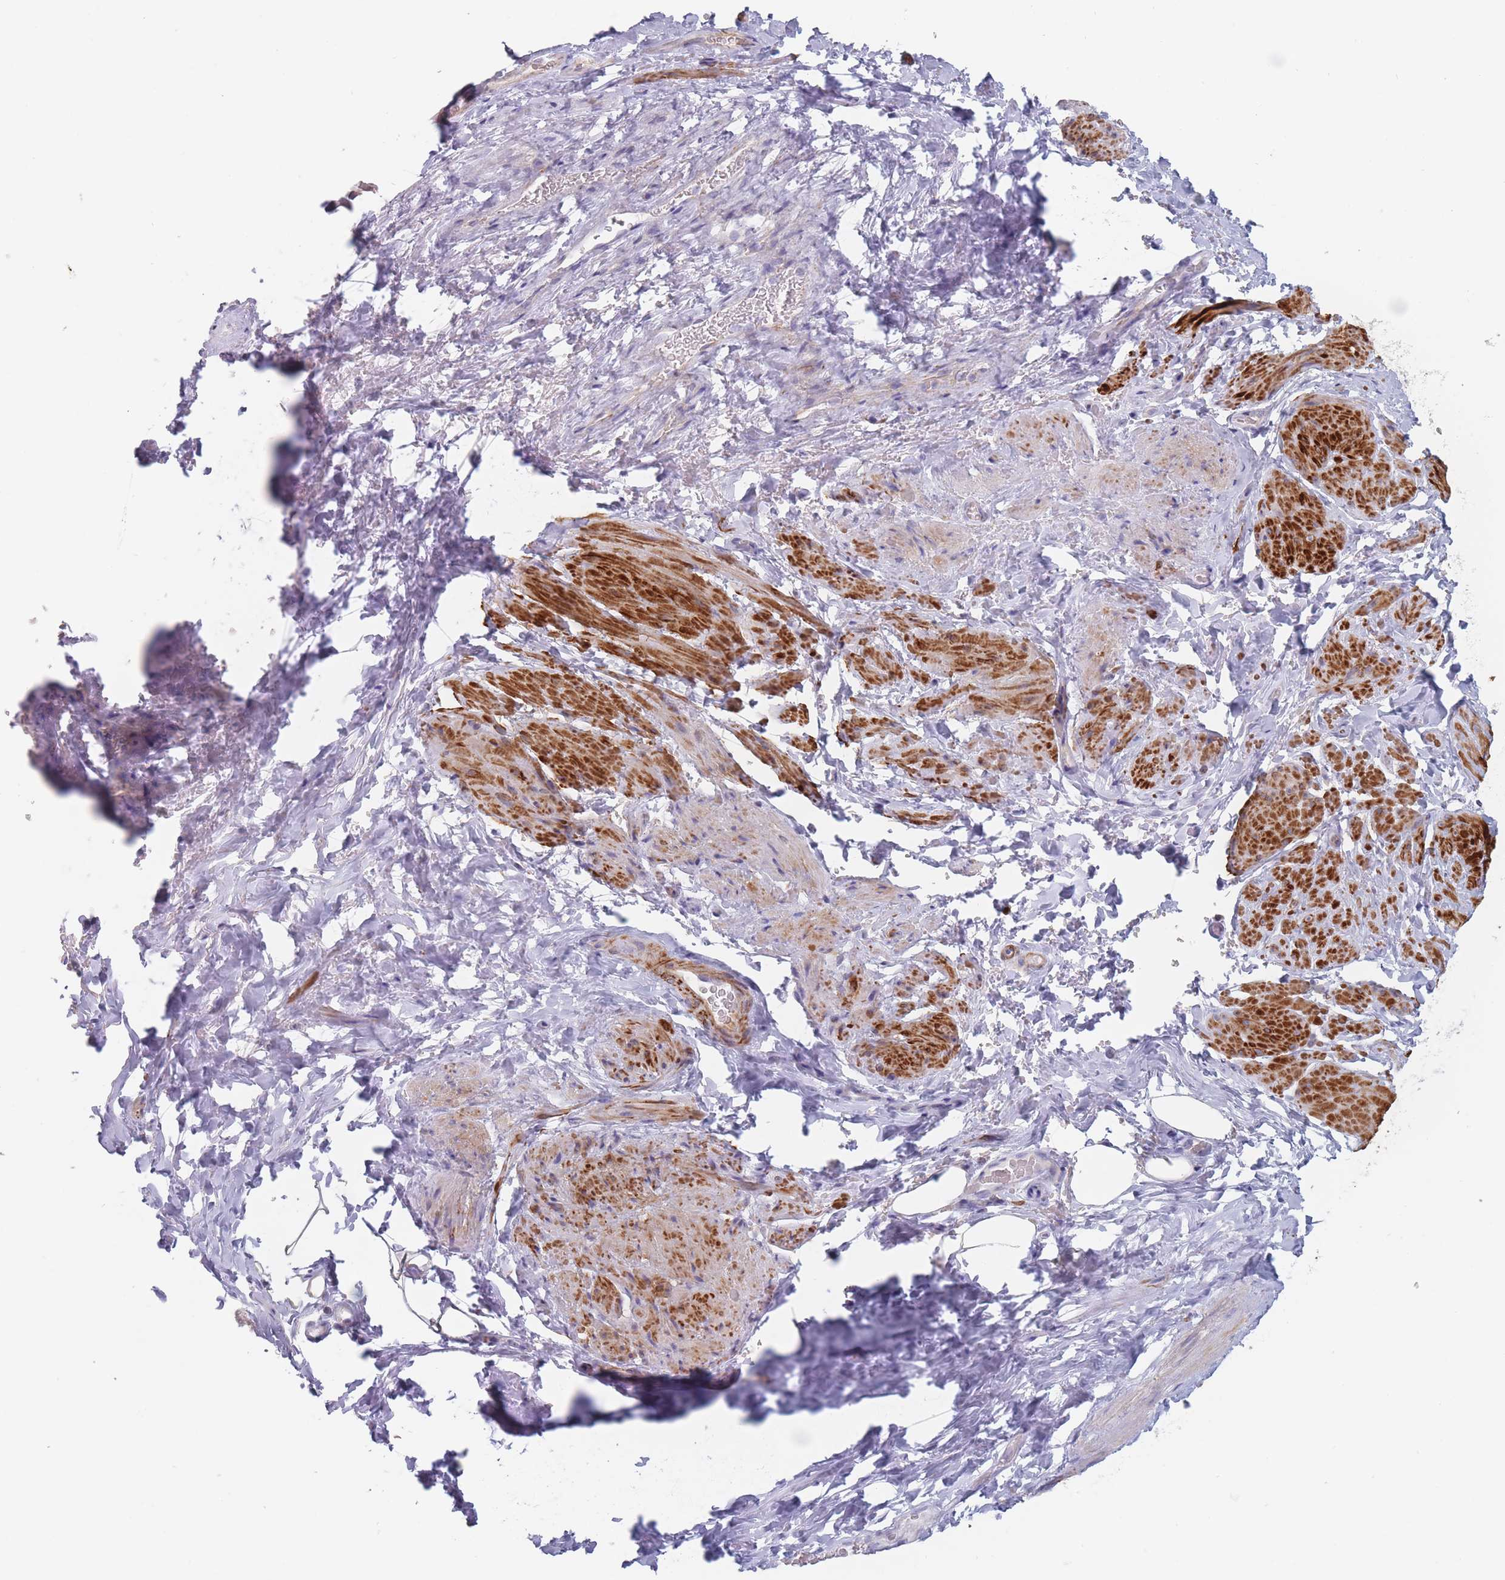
{"staining": {"intensity": "strong", "quantity": "25%-75%", "location": "cytoplasmic/membranous"}, "tissue": "smooth muscle", "cell_type": "Smooth muscle cells", "image_type": "normal", "snomed": [{"axis": "morphology", "description": "Normal tissue, NOS"}, {"axis": "topography", "description": "Smooth muscle"}, {"axis": "topography", "description": "Peripheral nerve tissue"}], "caption": "This is an image of IHC staining of unremarkable smooth muscle, which shows strong staining in the cytoplasmic/membranous of smooth muscle cells.", "gene": "ERBIN", "patient": {"sex": "male", "age": 69}}